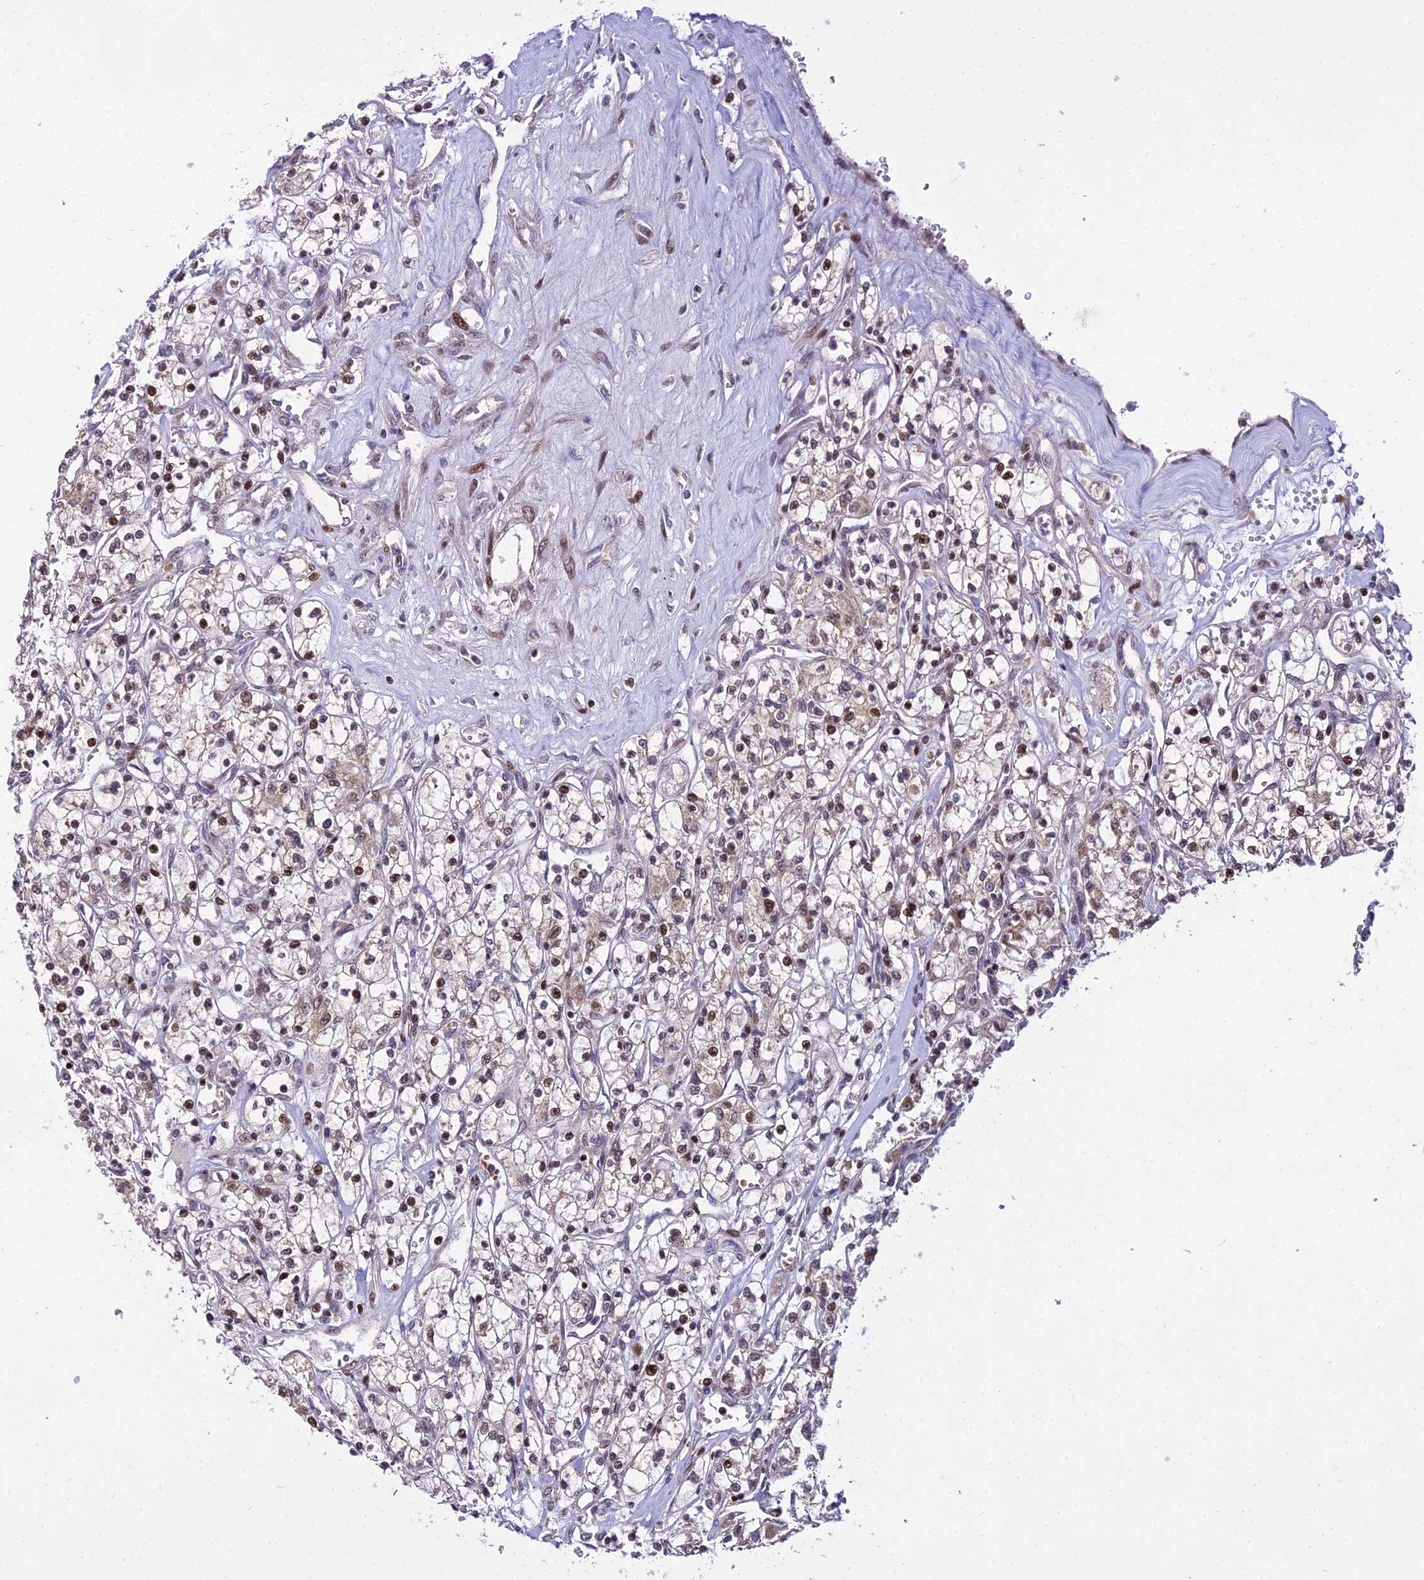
{"staining": {"intensity": "moderate", "quantity": "25%-75%", "location": "nuclear"}, "tissue": "renal cancer", "cell_type": "Tumor cells", "image_type": "cancer", "snomed": [{"axis": "morphology", "description": "Adenocarcinoma, NOS"}, {"axis": "topography", "description": "Kidney"}], "caption": "A brown stain labels moderate nuclear expression of a protein in renal adenocarcinoma tumor cells. (Brightfield microscopy of DAB IHC at high magnification).", "gene": "CIB3", "patient": {"sex": "female", "age": 59}}